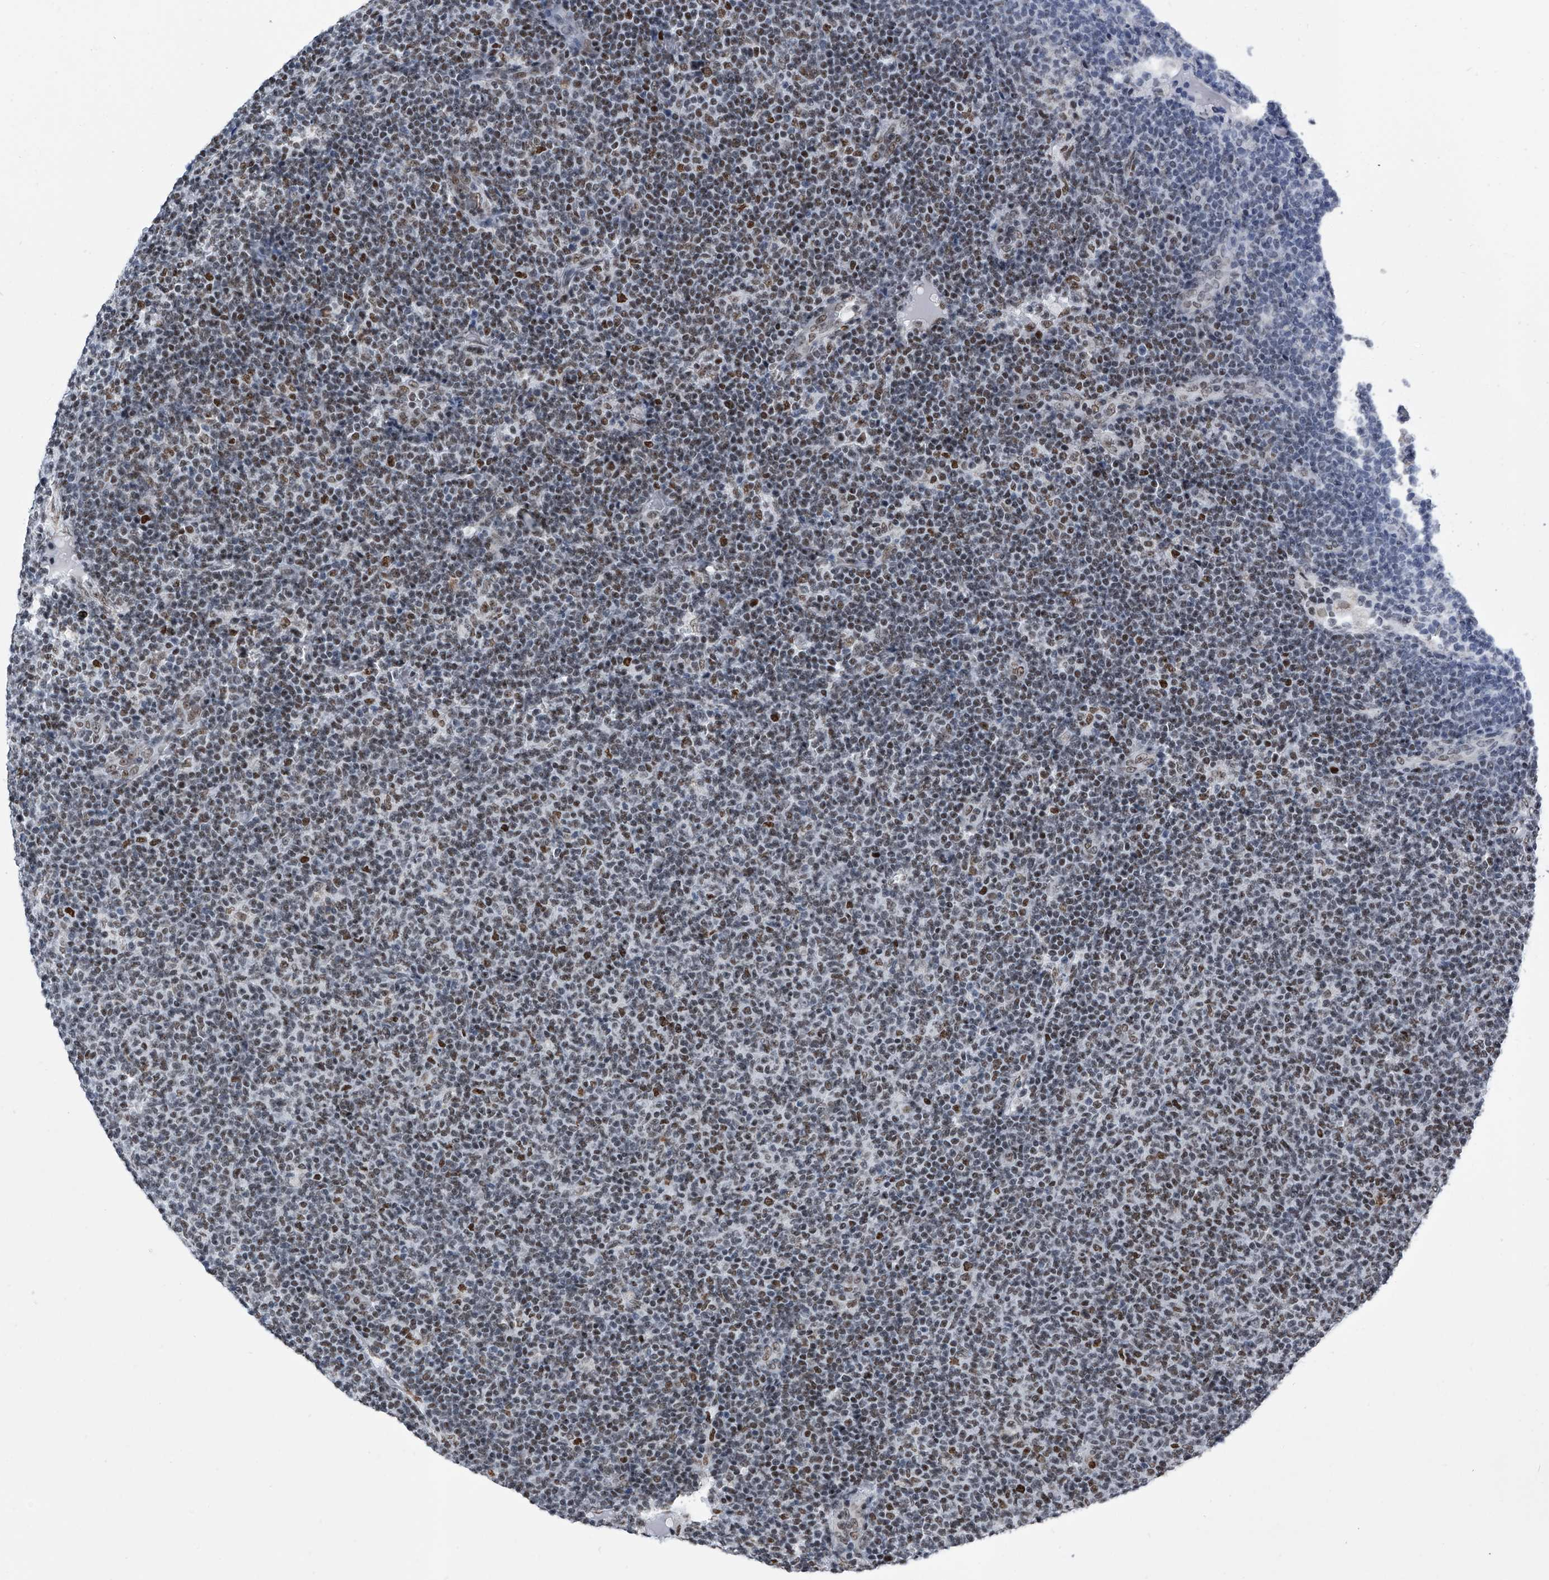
{"staining": {"intensity": "moderate", "quantity": "25%-75%", "location": "nuclear"}, "tissue": "lymphoma", "cell_type": "Tumor cells", "image_type": "cancer", "snomed": [{"axis": "morphology", "description": "Malignant lymphoma, non-Hodgkin's type, Low grade"}, {"axis": "topography", "description": "Lymph node"}], "caption": "Malignant lymphoma, non-Hodgkin's type (low-grade) was stained to show a protein in brown. There is medium levels of moderate nuclear positivity in about 25%-75% of tumor cells. Immunohistochemistry (ihc) stains the protein in brown and the nuclei are stained blue.", "gene": "SIM2", "patient": {"sex": "male", "age": 66}}